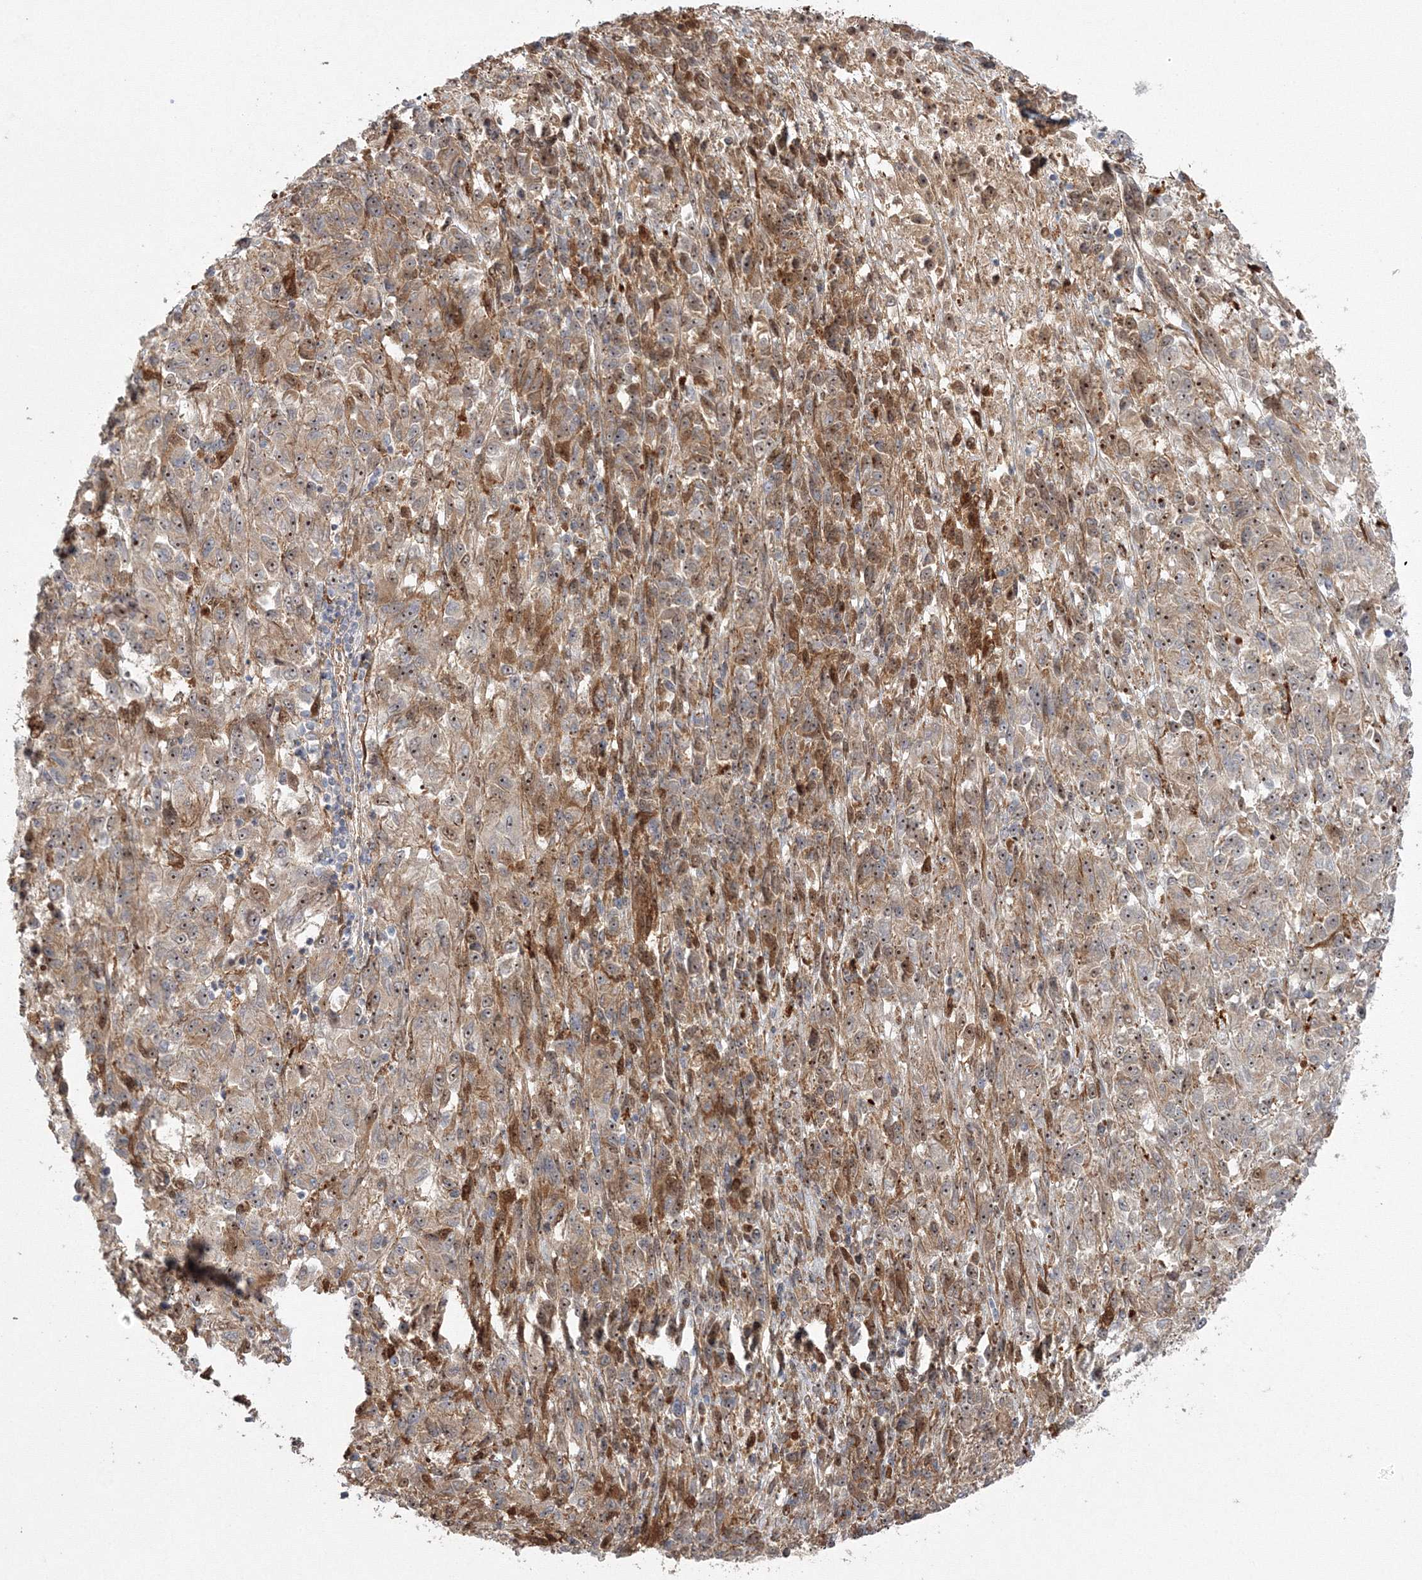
{"staining": {"intensity": "moderate", "quantity": ">75%", "location": "cytoplasmic/membranous,nuclear"}, "tissue": "melanoma", "cell_type": "Tumor cells", "image_type": "cancer", "snomed": [{"axis": "morphology", "description": "Malignant melanoma, Metastatic site"}, {"axis": "topography", "description": "Lung"}], "caption": "High-power microscopy captured an immunohistochemistry (IHC) micrograph of malignant melanoma (metastatic site), revealing moderate cytoplasmic/membranous and nuclear staining in approximately >75% of tumor cells. The staining is performed using DAB (3,3'-diaminobenzidine) brown chromogen to label protein expression. The nuclei are counter-stained blue using hematoxylin.", "gene": "NPM3", "patient": {"sex": "male", "age": 64}}